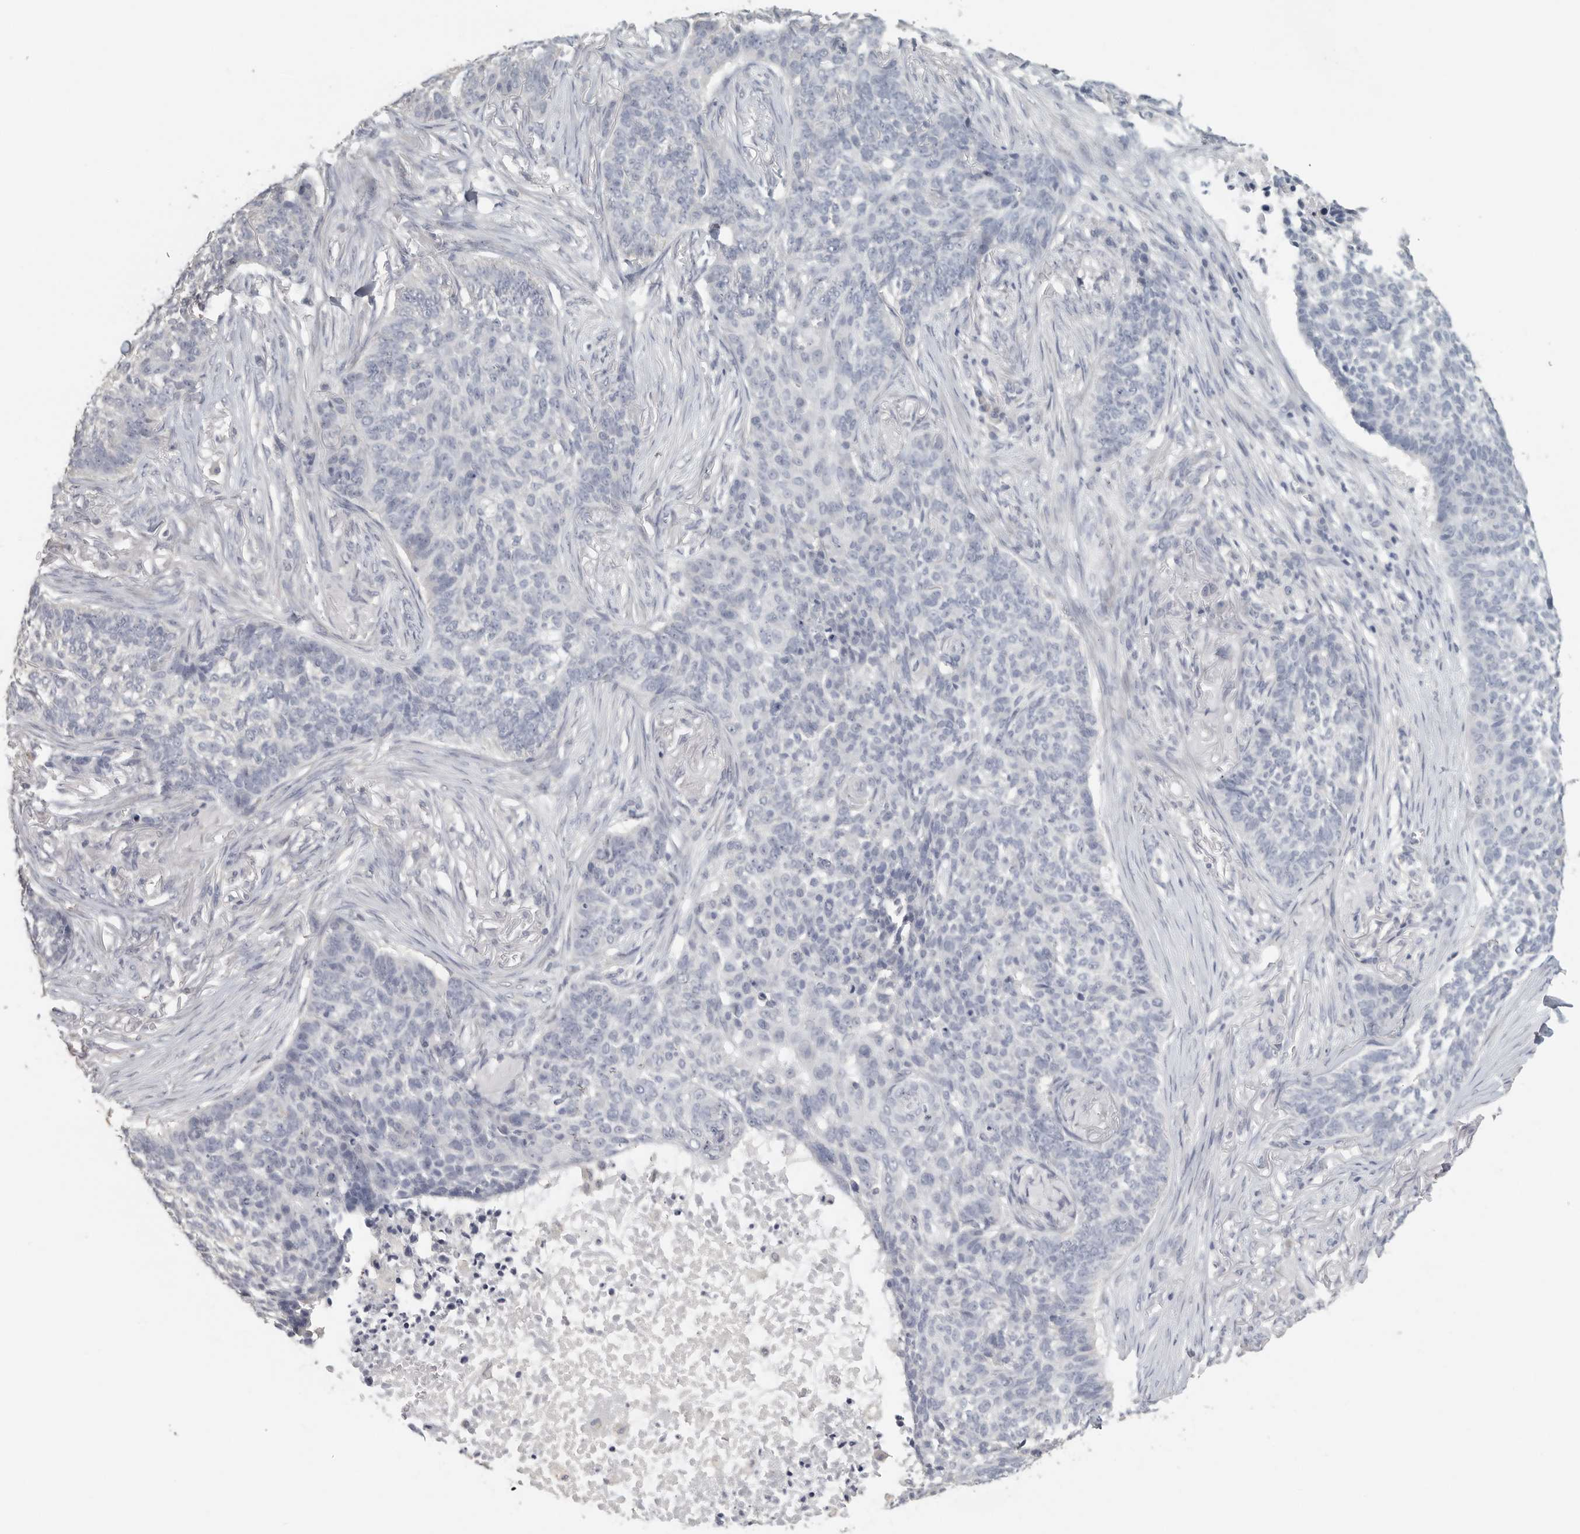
{"staining": {"intensity": "negative", "quantity": "none", "location": "none"}, "tissue": "skin cancer", "cell_type": "Tumor cells", "image_type": "cancer", "snomed": [{"axis": "morphology", "description": "Basal cell carcinoma"}, {"axis": "topography", "description": "Skin"}], "caption": "IHC micrograph of basal cell carcinoma (skin) stained for a protein (brown), which reveals no expression in tumor cells.", "gene": "DNAJC11", "patient": {"sex": "male", "age": 85}}